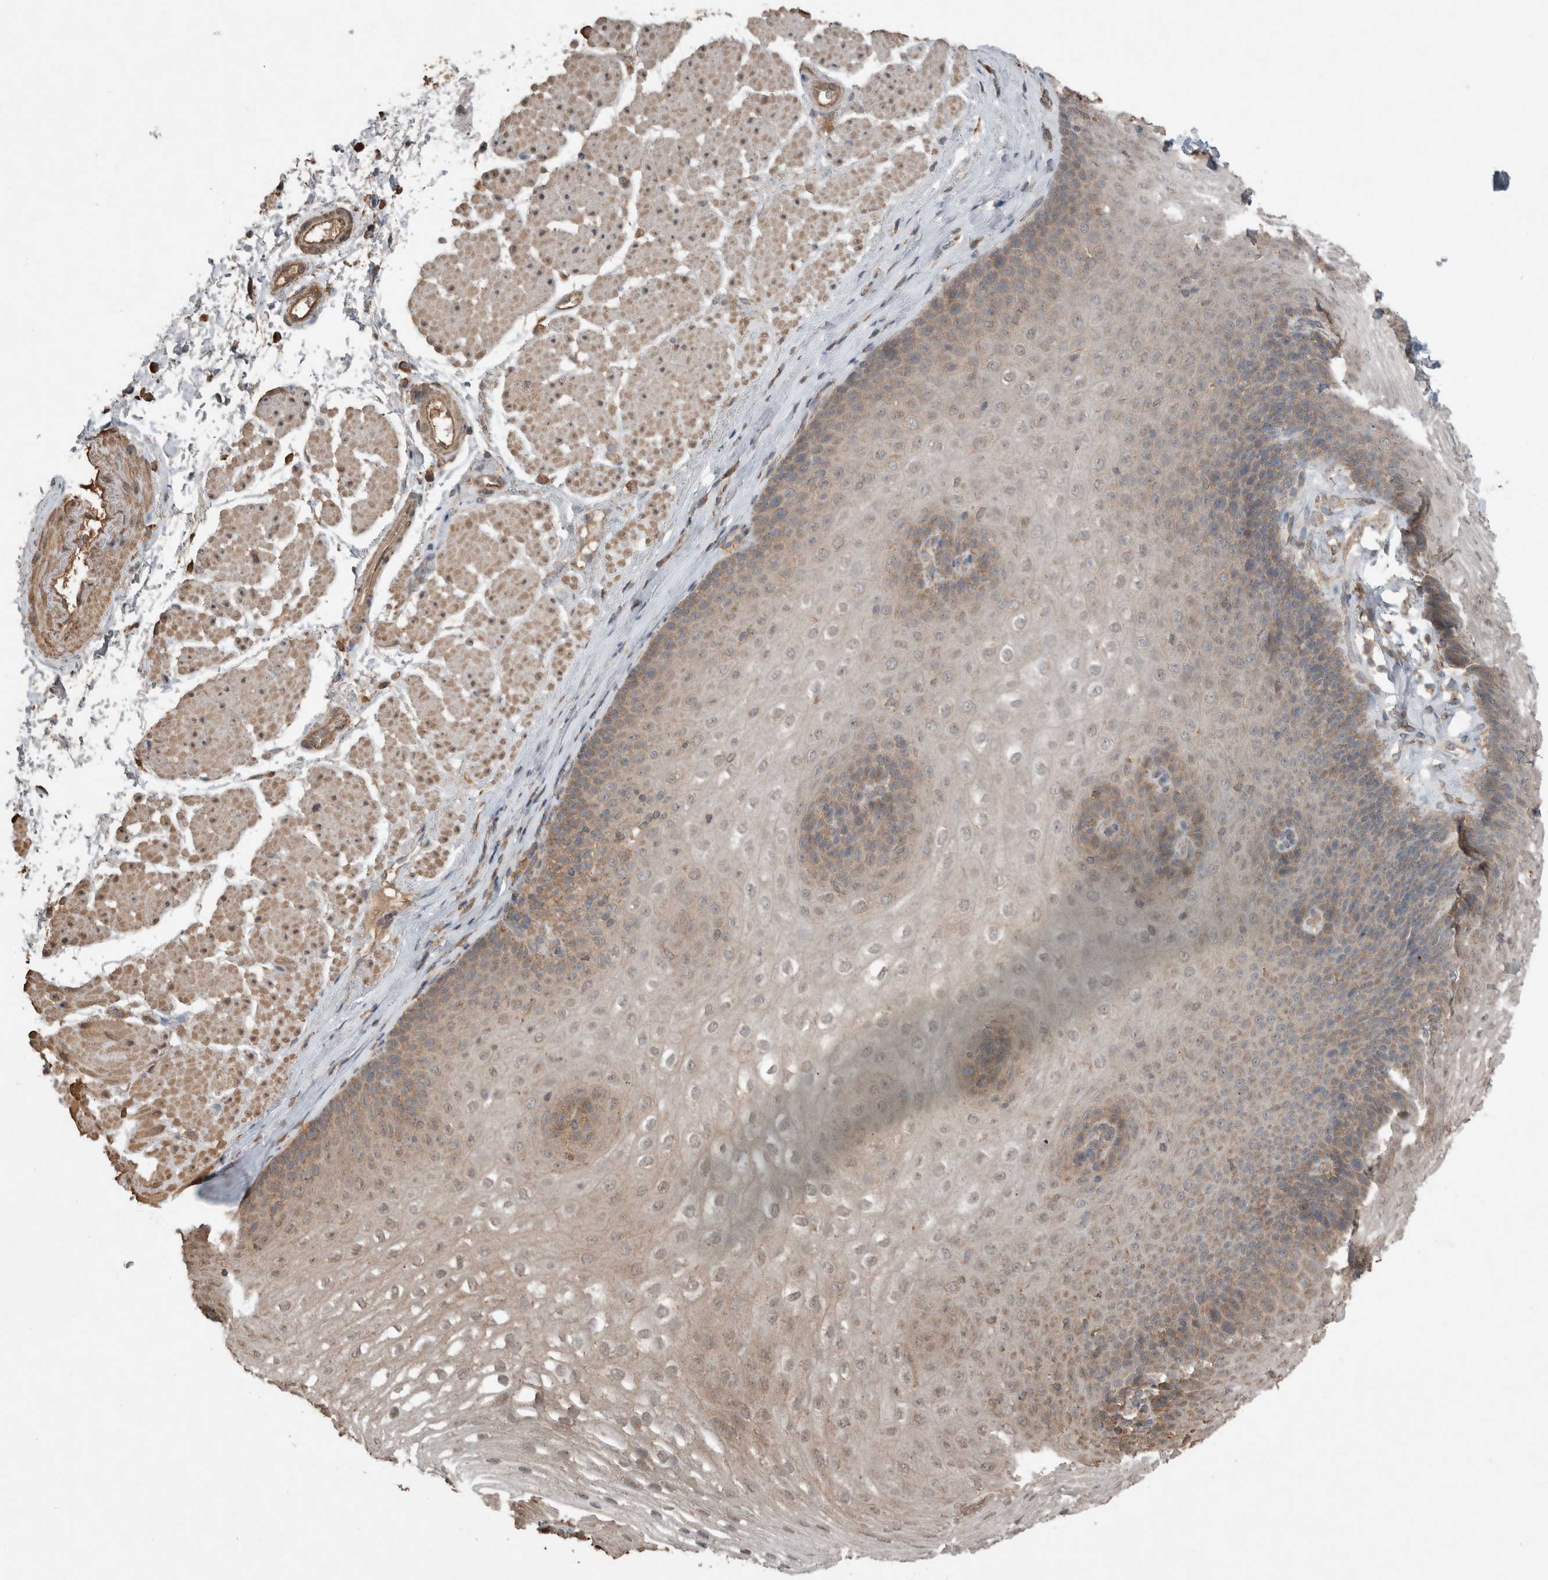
{"staining": {"intensity": "moderate", "quantity": "25%-75%", "location": "cytoplasmic/membranous"}, "tissue": "esophagus", "cell_type": "Squamous epithelial cells", "image_type": "normal", "snomed": [{"axis": "morphology", "description": "Normal tissue, NOS"}, {"axis": "topography", "description": "Esophagus"}], "caption": "An image showing moderate cytoplasmic/membranous expression in about 25%-75% of squamous epithelial cells in normal esophagus, as visualized by brown immunohistochemical staining.", "gene": "KLK14", "patient": {"sex": "female", "age": 66}}